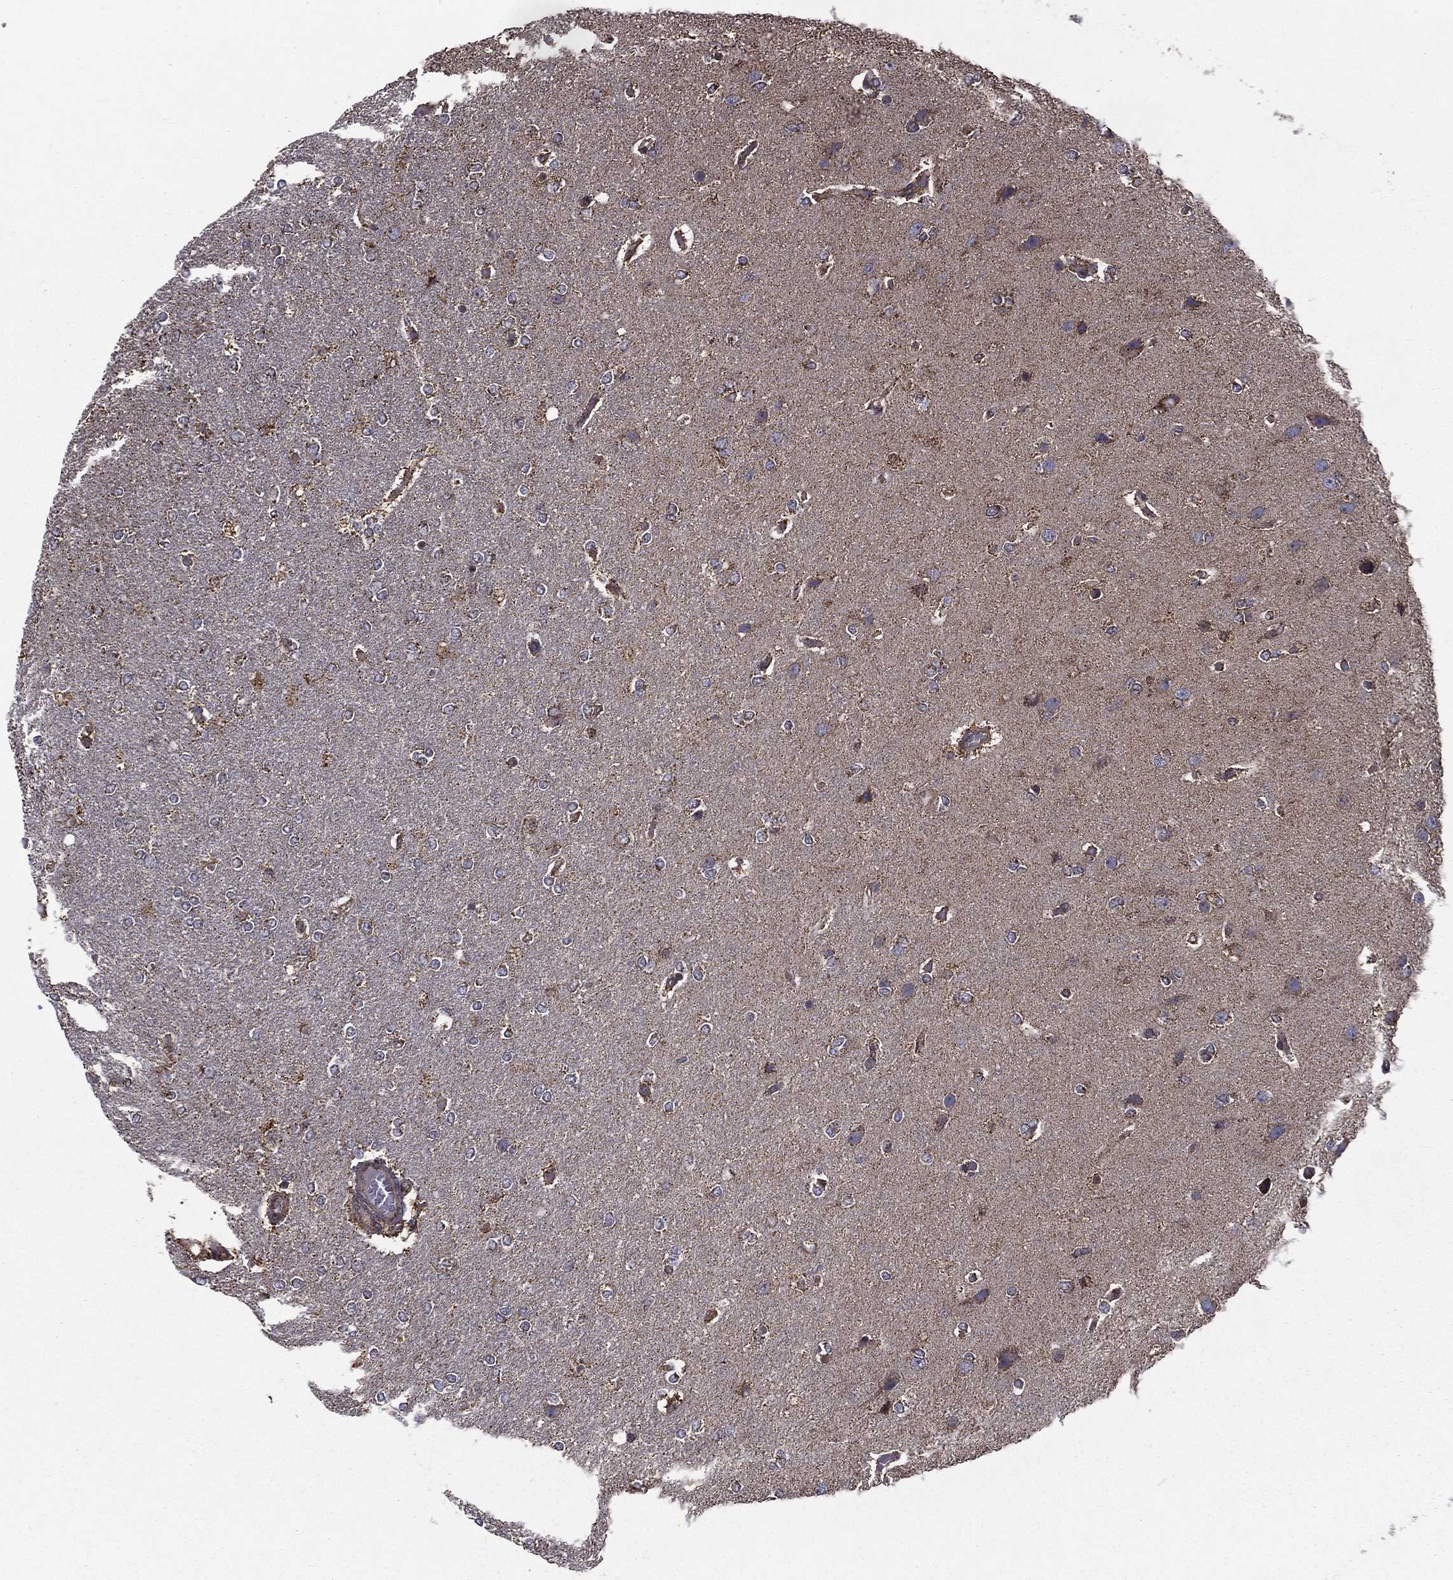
{"staining": {"intensity": "moderate", "quantity": "<25%", "location": "cytoplasmic/membranous"}, "tissue": "glioma", "cell_type": "Tumor cells", "image_type": "cancer", "snomed": [{"axis": "morphology", "description": "Glioma, malignant, High grade"}, {"axis": "topography", "description": "Brain"}], "caption": "Moderate cytoplasmic/membranous expression is identified in about <25% of tumor cells in glioma.", "gene": "RIGI", "patient": {"sex": "female", "age": 61}}